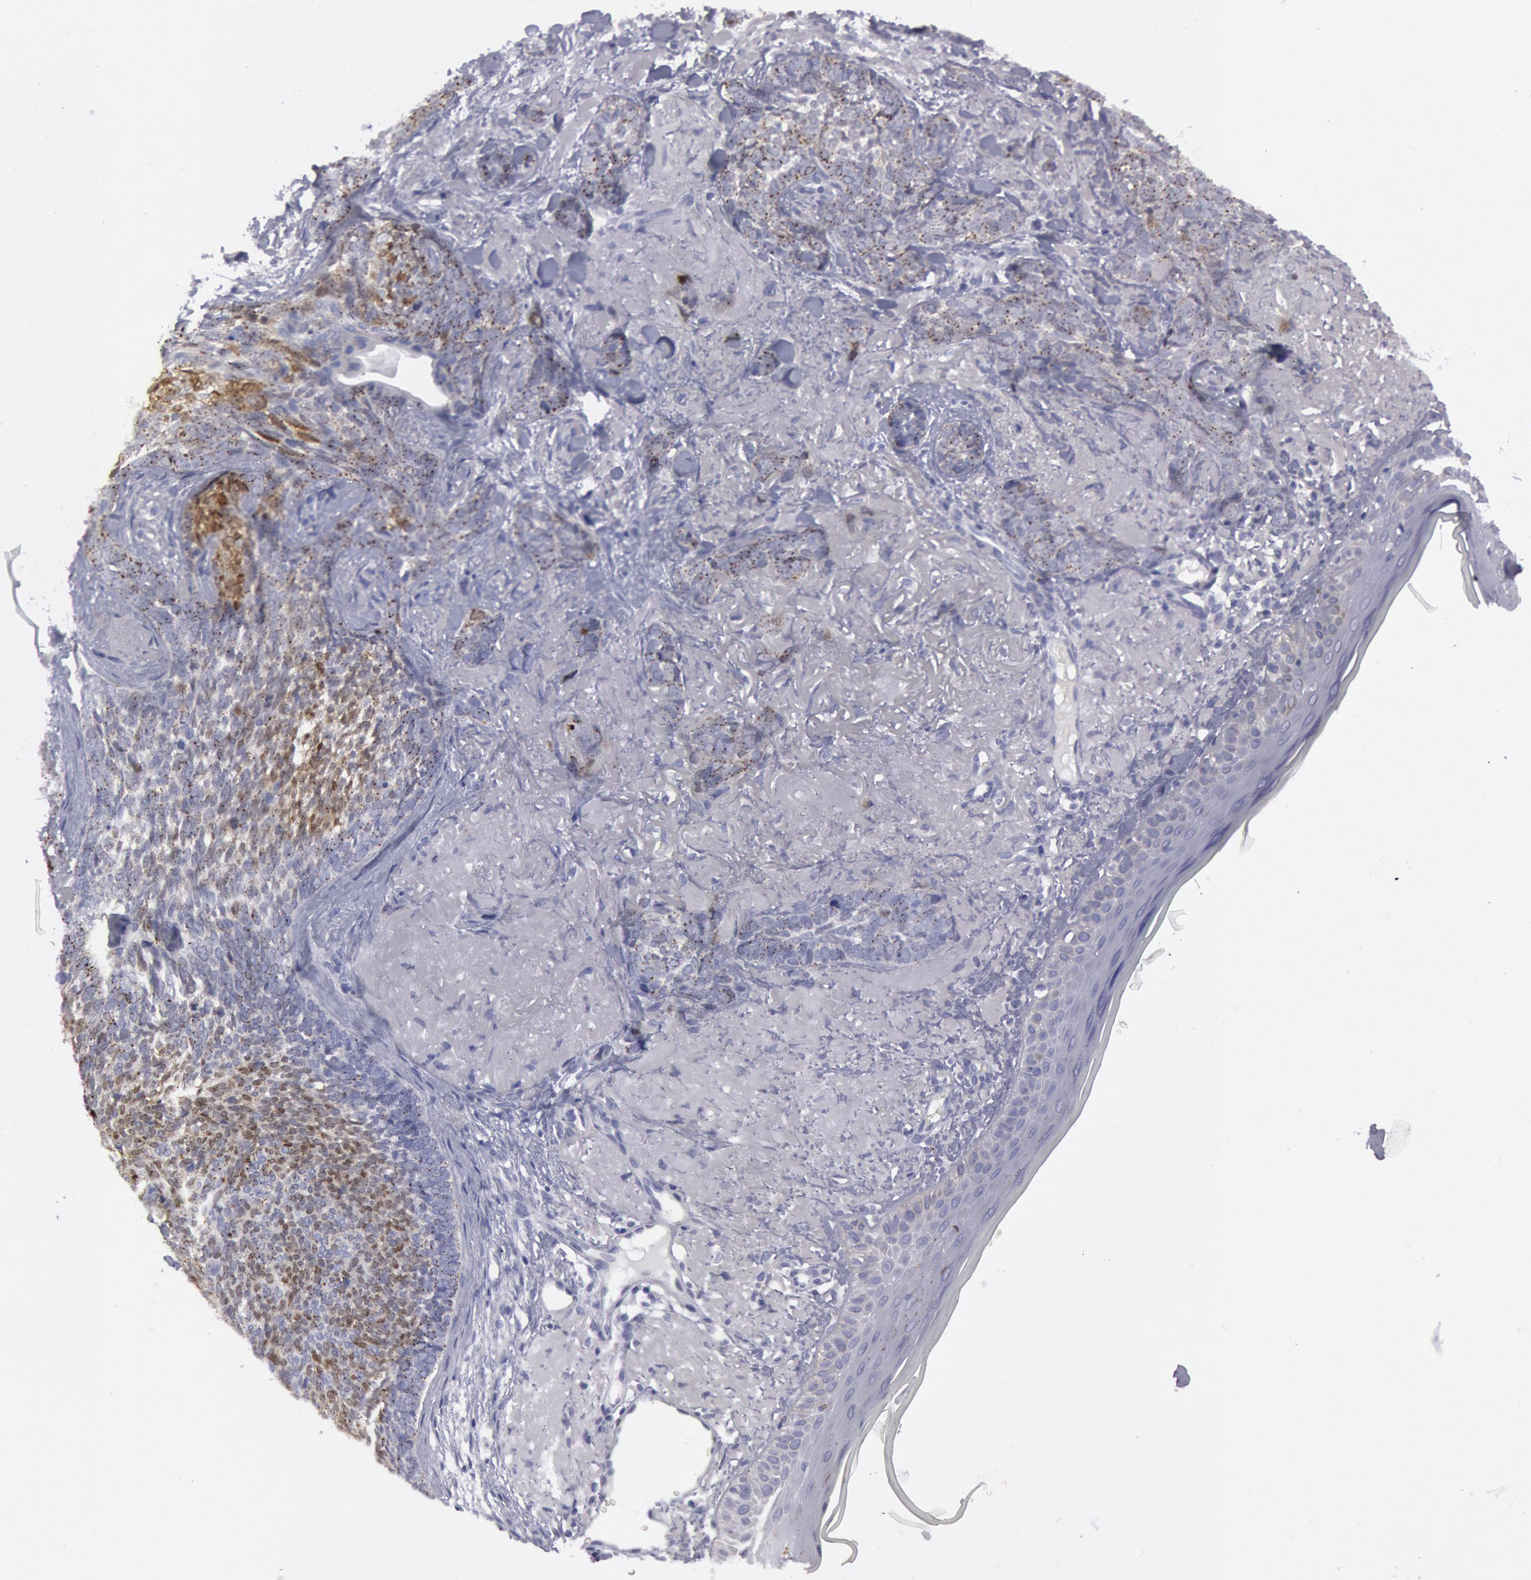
{"staining": {"intensity": "moderate", "quantity": "25%-75%", "location": "cytoplasmic/membranous"}, "tissue": "skin cancer", "cell_type": "Tumor cells", "image_type": "cancer", "snomed": [{"axis": "morphology", "description": "Basal cell carcinoma"}, {"axis": "topography", "description": "Skin"}], "caption": "Protein expression analysis of human skin cancer reveals moderate cytoplasmic/membranous expression in about 25%-75% of tumor cells.", "gene": "FHL1", "patient": {"sex": "female", "age": 81}}